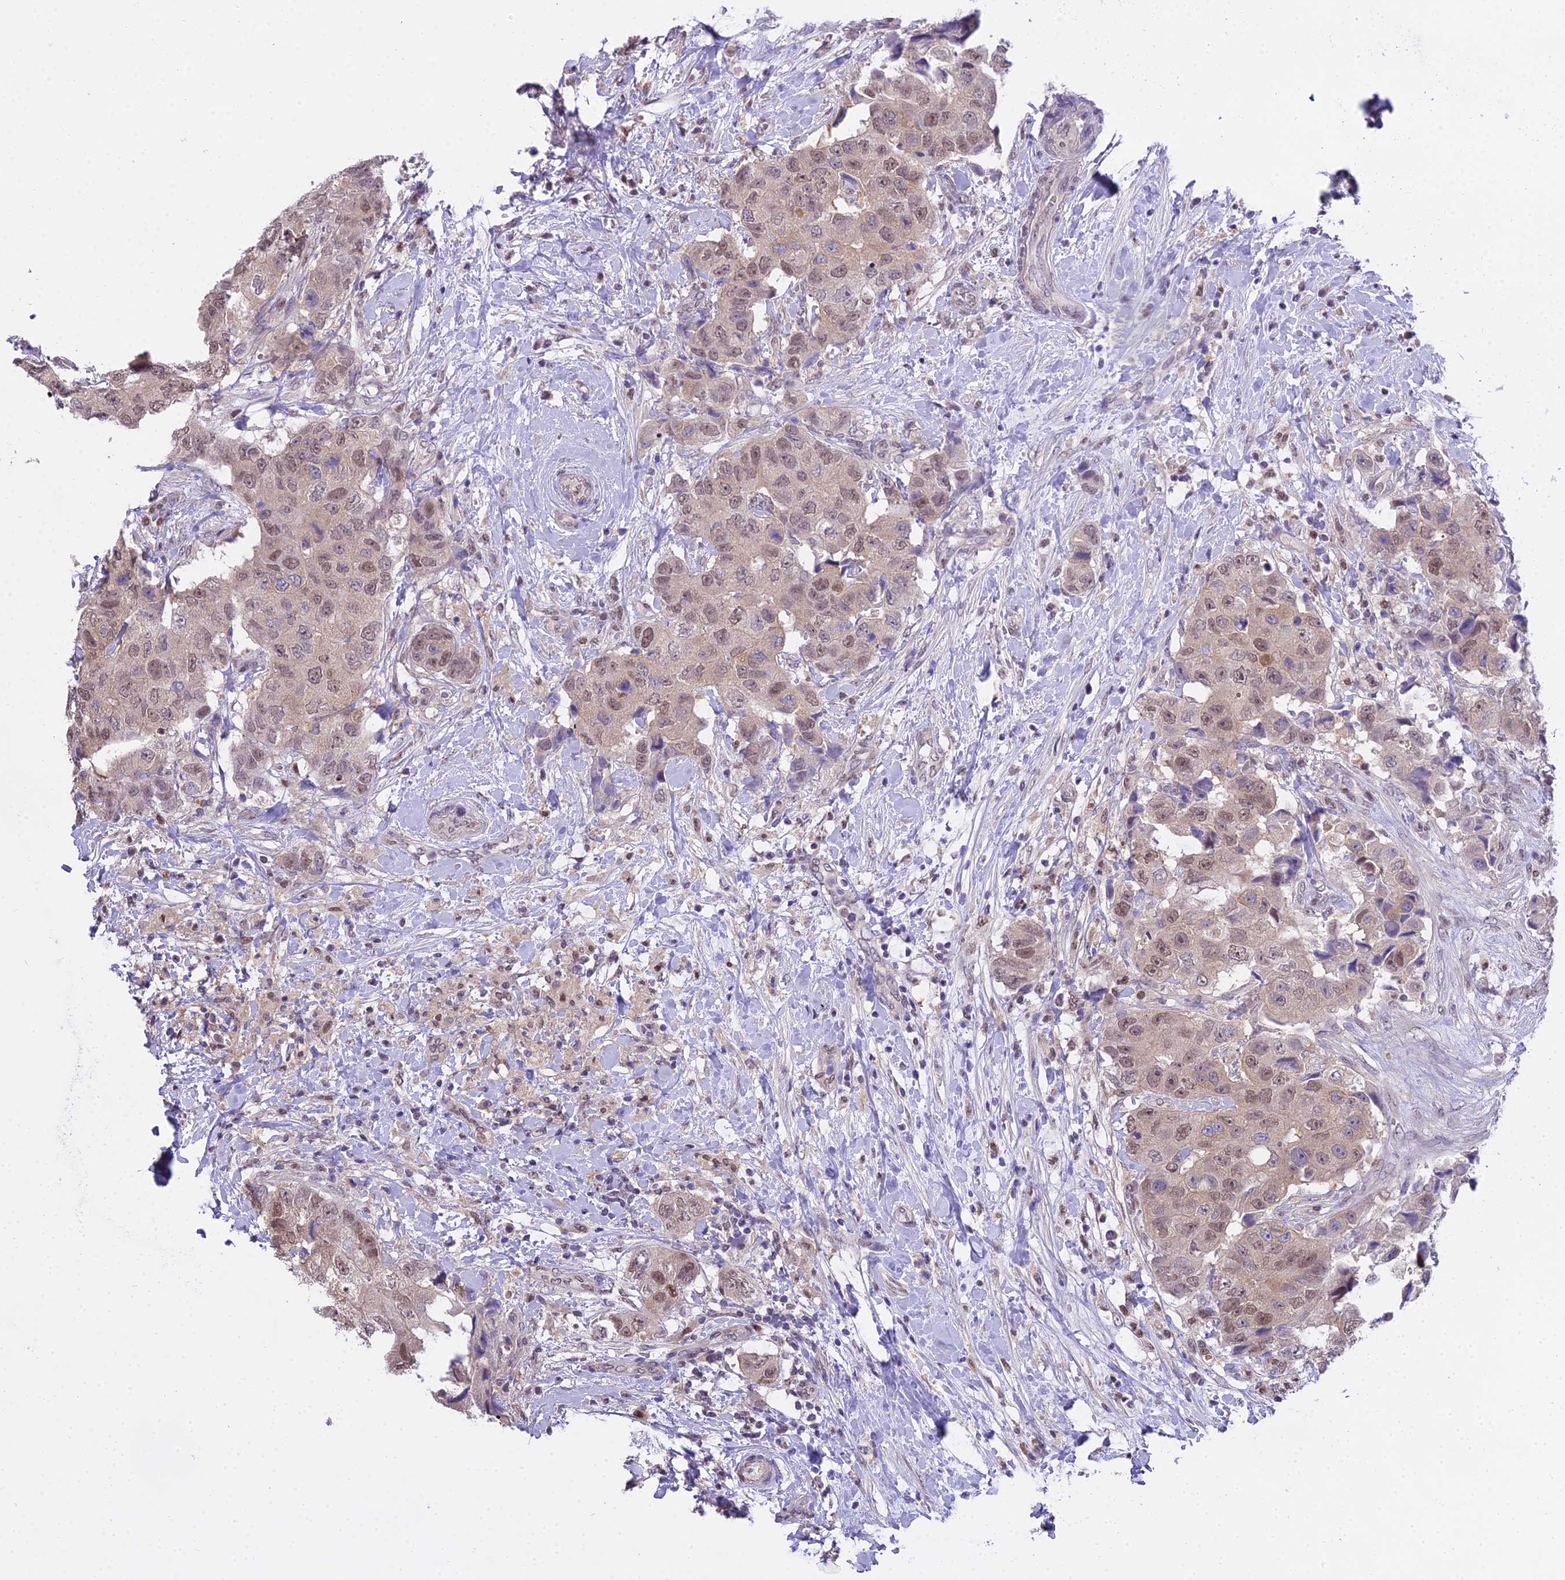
{"staining": {"intensity": "weak", "quantity": ">75%", "location": "cytoplasmic/membranous,nuclear"}, "tissue": "breast cancer", "cell_type": "Tumor cells", "image_type": "cancer", "snomed": [{"axis": "morphology", "description": "Normal tissue, NOS"}, {"axis": "morphology", "description": "Duct carcinoma"}, {"axis": "topography", "description": "Breast"}], "caption": "Human infiltrating ductal carcinoma (breast) stained with a brown dye demonstrates weak cytoplasmic/membranous and nuclear positive staining in approximately >75% of tumor cells.", "gene": "MAT2A", "patient": {"sex": "female", "age": 62}}